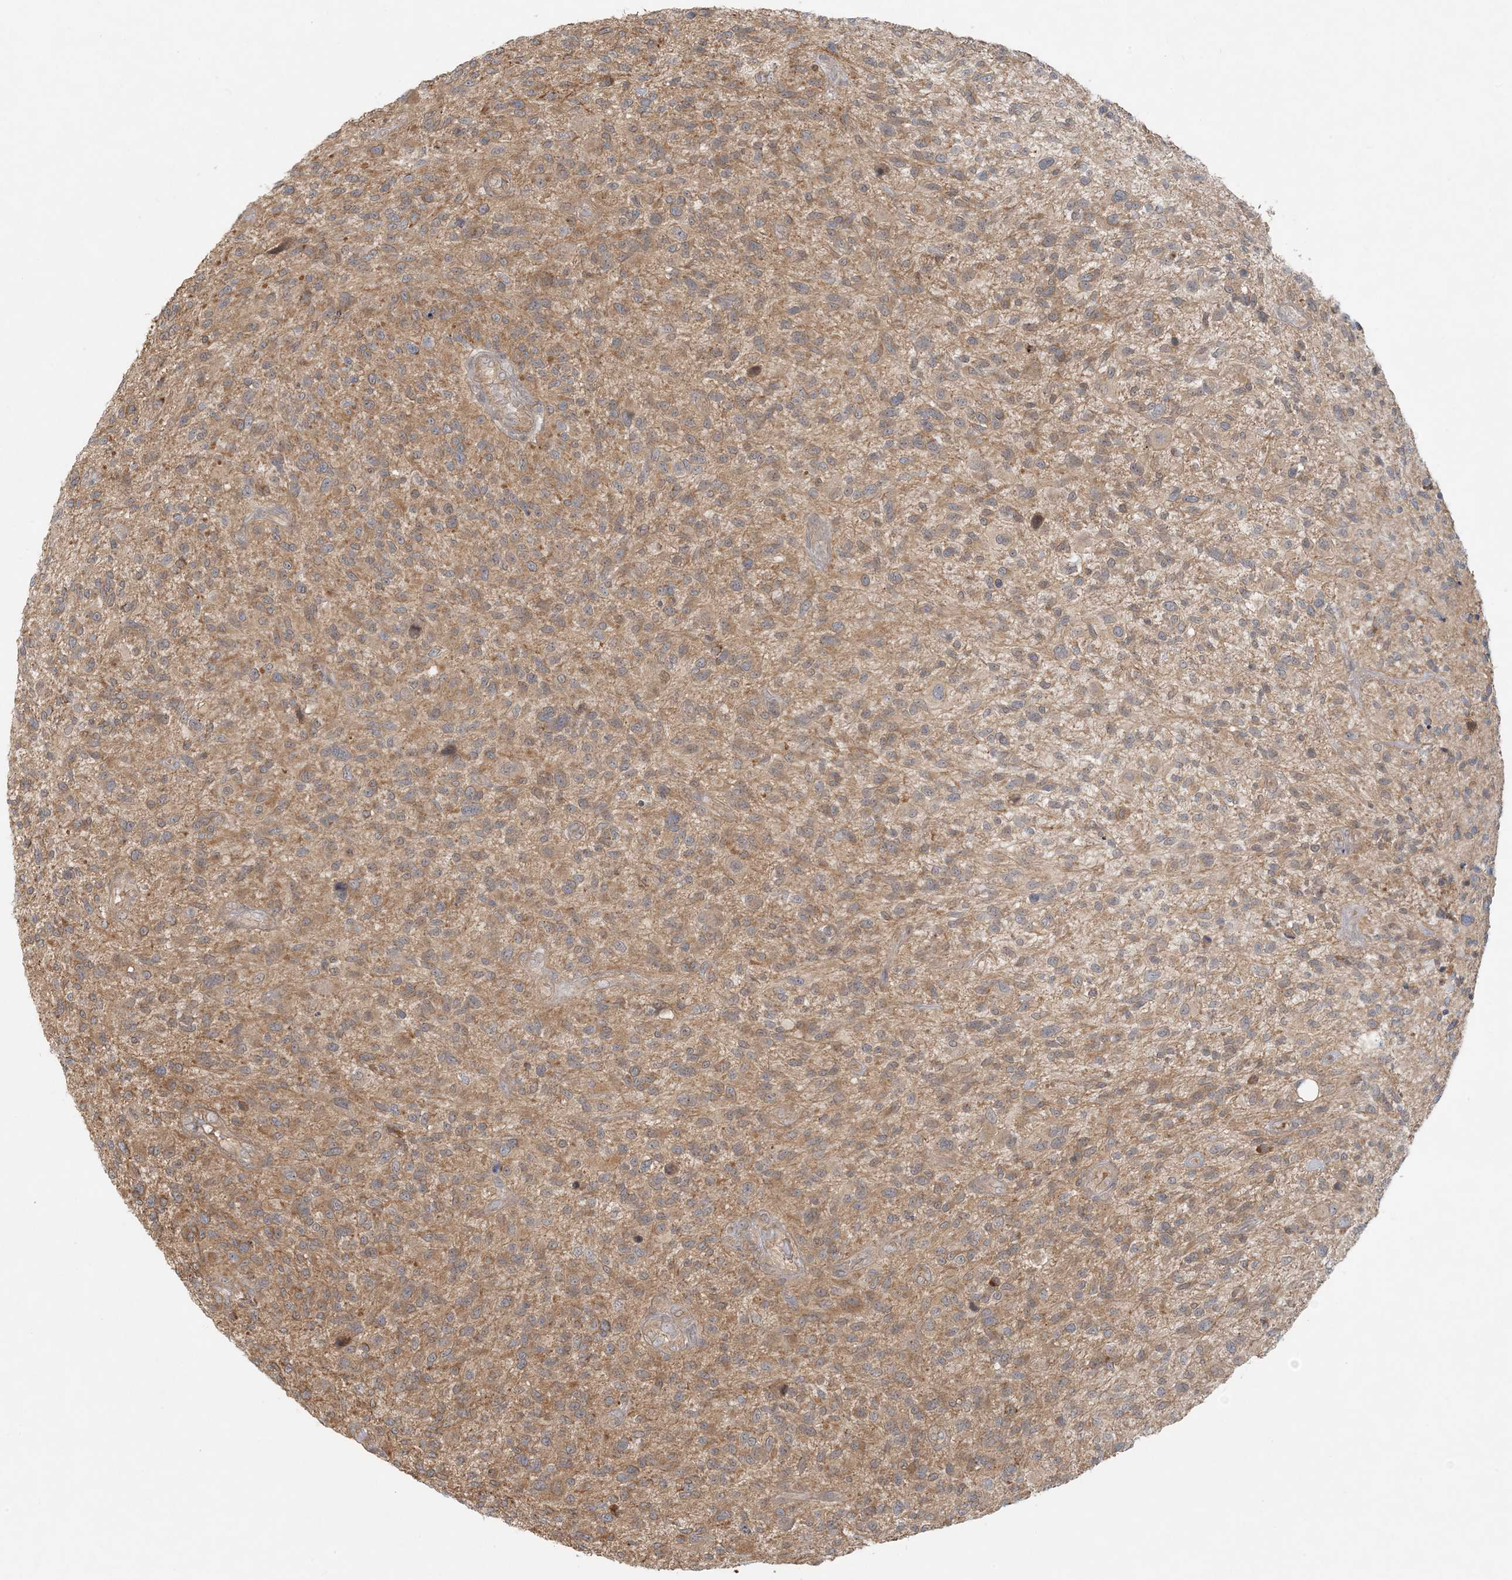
{"staining": {"intensity": "moderate", "quantity": ">75%", "location": "cytoplasmic/membranous"}, "tissue": "glioma", "cell_type": "Tumor cells", "image_type": "cancer", "snomed": [{"axis": "morphology", "description": "Glioma, malignant, High grade"}, {"axis": "topography", "description": "Brain"}], "caption": "The histopathology image exhibits staining of malignant glioma (high-grade), revealing moderate cytoplasmic/membranous protein staining (brown color) within tumor cells.", "gene": "OBI1", "patient": {"sex": "male", "age": 47}}